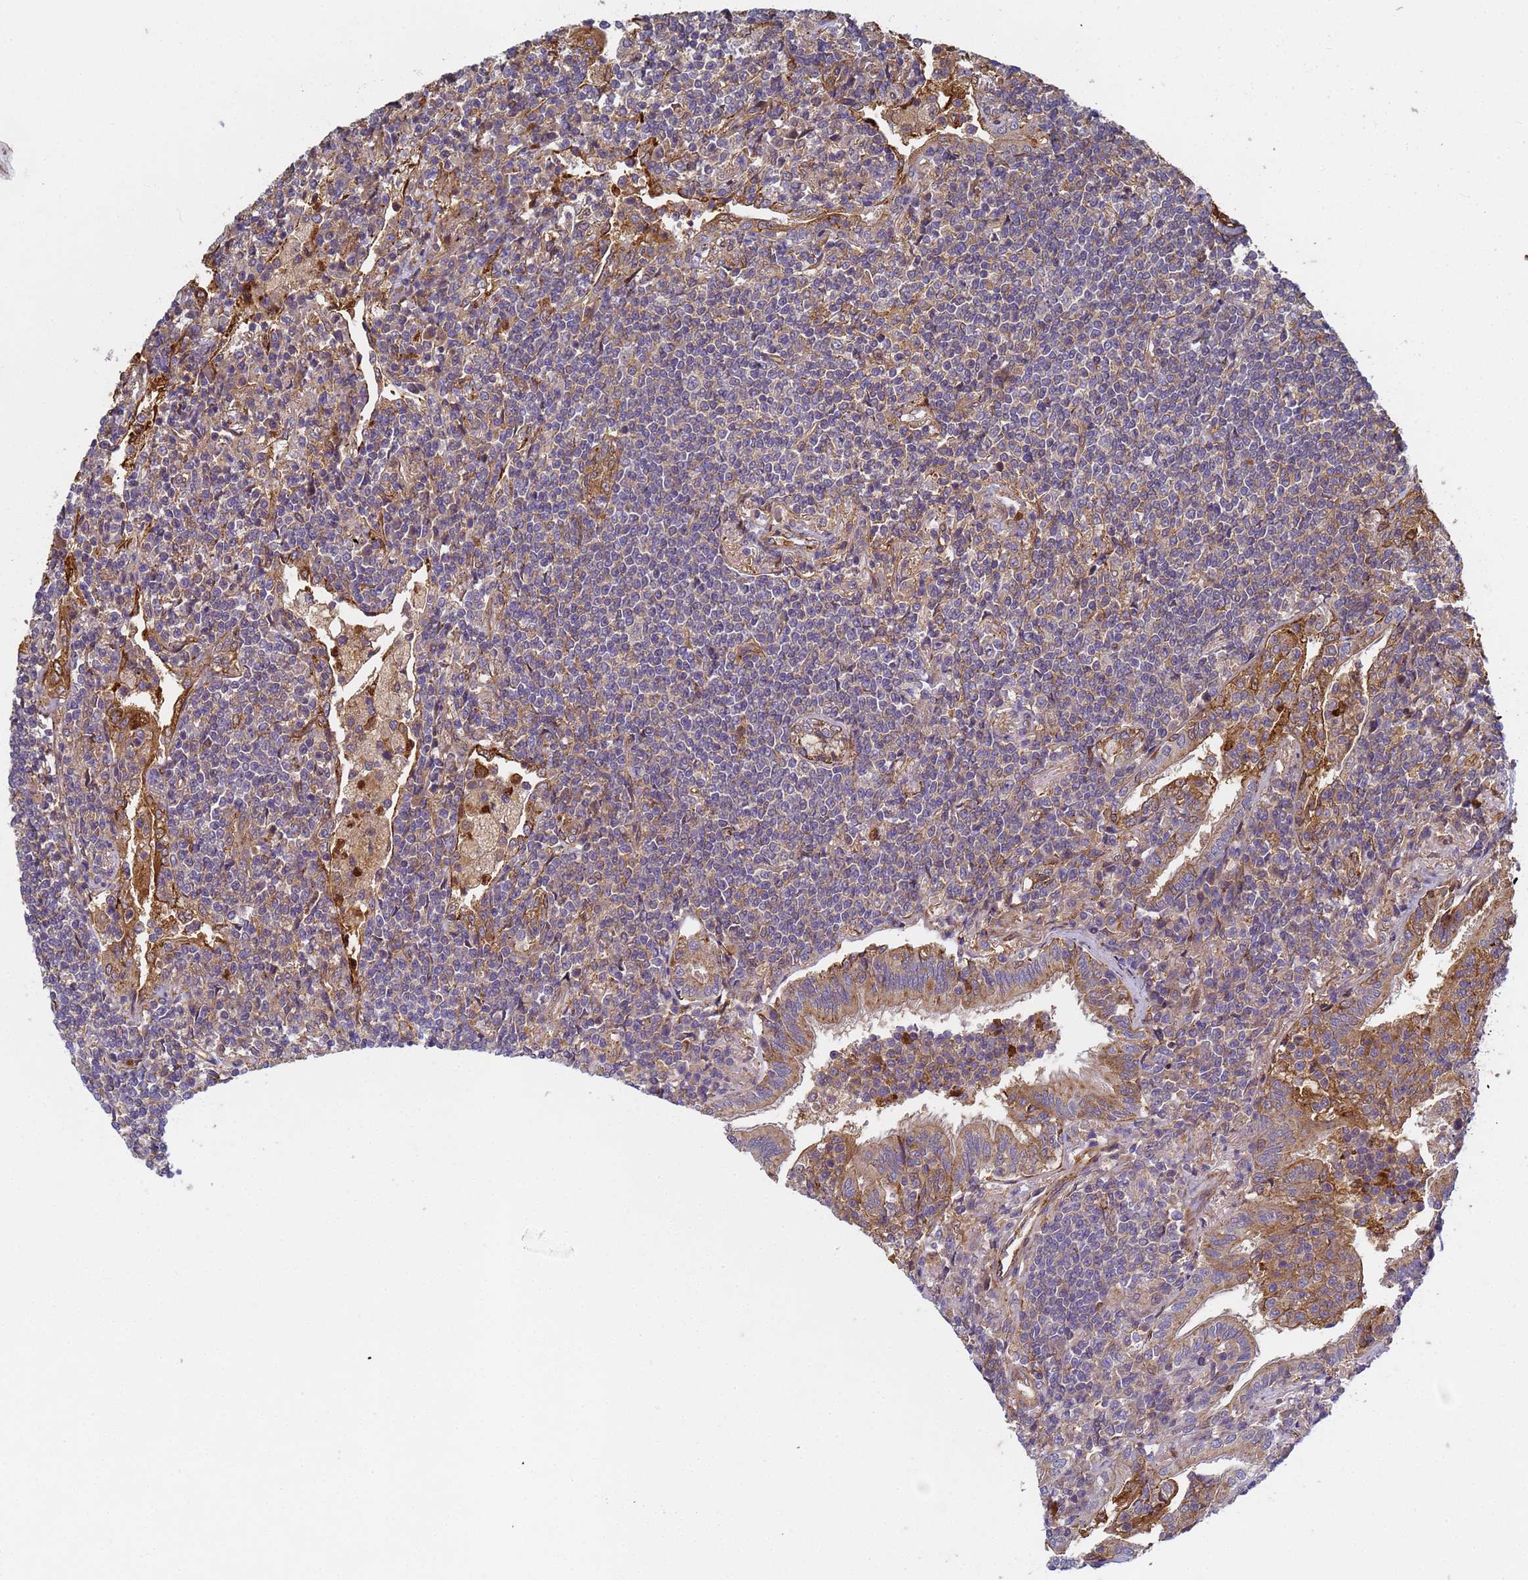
{"staining": {"intensity": "weak", "quantity": "25%-75%", "location": "cytoplasmic/membranous"}, "tissue": "lymphoma", "cell_type": "Tumor cells", "image_type": "cancer", "snomed": [{"axis": "morphology", "description": "Malignant lymphoma, non-Hodgkin's type, Low grade"}, {"axis": "topography", "description": "Lung"}], "caption": "A low amount of weak cytoplasmic/membranous staining is present in approximately 25%-75% of tumor cells in malignant lymphoma, non-Hodgkin's type (low-grade) tissue.", "gene": "C8orf34", "patient": {"sex": "female", "age": 71}}